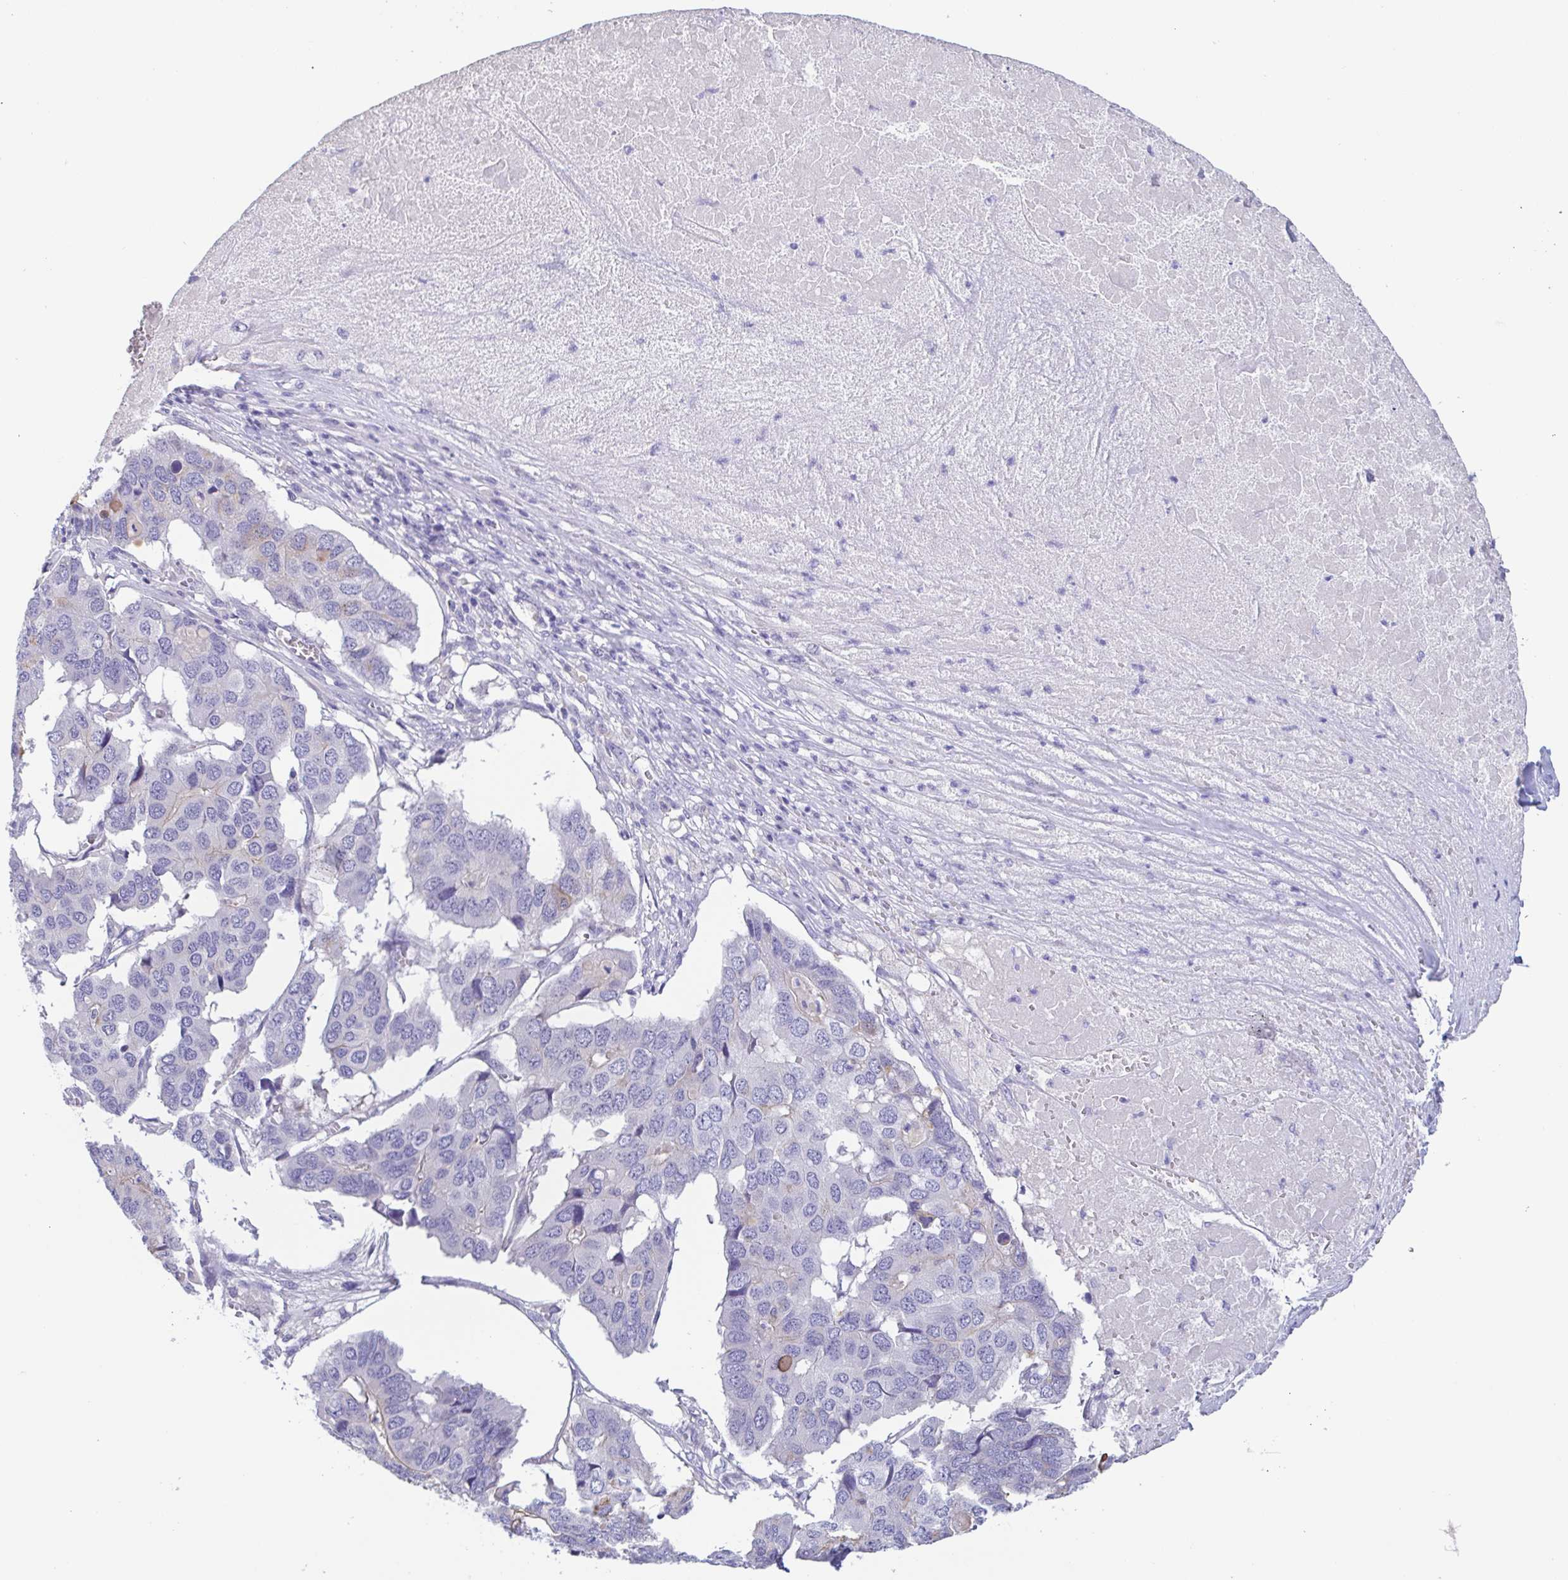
{"staining": {"intensity": "negative", "quantity": "none", "location": "none"}, "tissue": "pancreatic cancer", "cell_type": "Tumor cells", "image_type": "cancer", "snomed": [{"axis": "morphology", "description": "Adenocarcinoma, NOS"}, {"axis": "topography", "description": "Pancreas"}], "caption": "This image is of adenocarcinoma (pancreatic) stained with immunohistochemistry to label a protein in brown with the nuclei are counter-stained blue. There is no expression in tumor cells.", "gene": "TREH", "patient": {"sex": "male", "age": 50}}